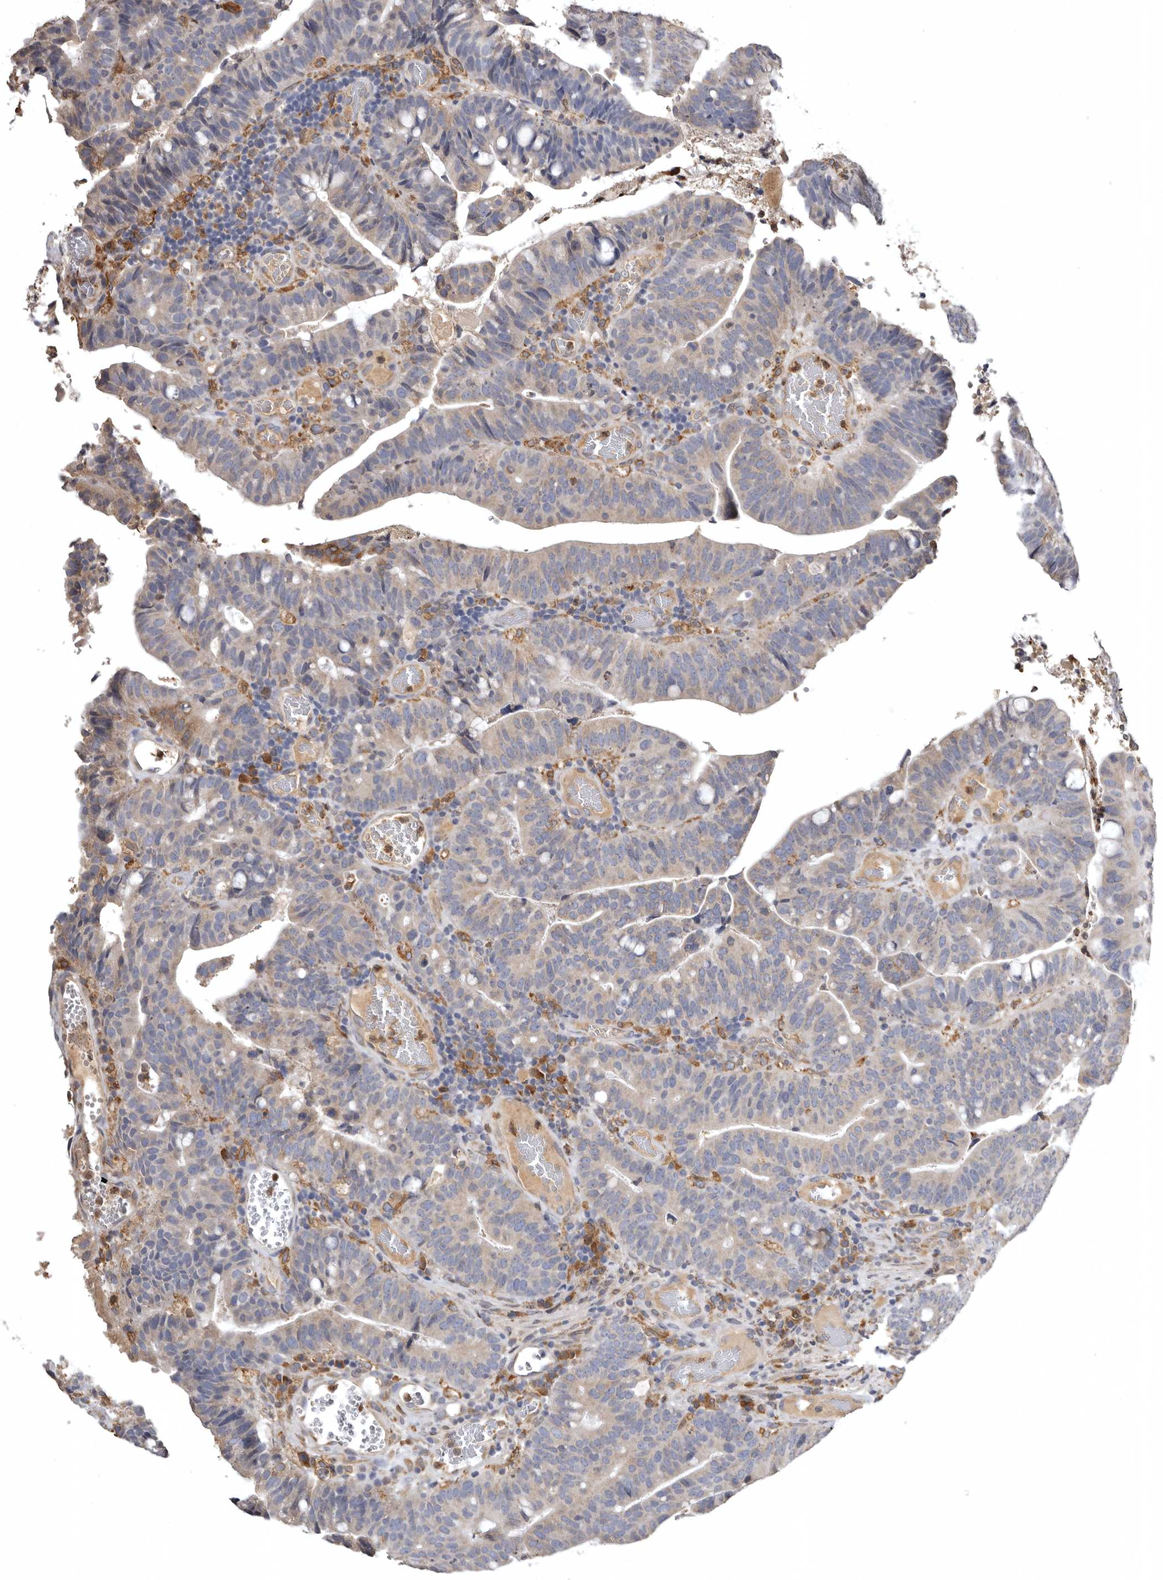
{"staining": {"intensity": "negative", "quantity": "none", "location": "none"}, "tissue": "colorectal cancer", "cell_type": "Tumor cells", "image_type": "cancer", "snomed": [{"axis": "morphology", "description": "Adenocarcinoma, NOS"}, {"axis": "topography", "description": "Colon"}], "caption": "Adenocarcinoma (colorectal) stained for a protein using immunohistochemistry (IHC) demonstrates no staining tumor cells.", "gene": "INKA2", "patient": {"sex": "female", "age": 66}}